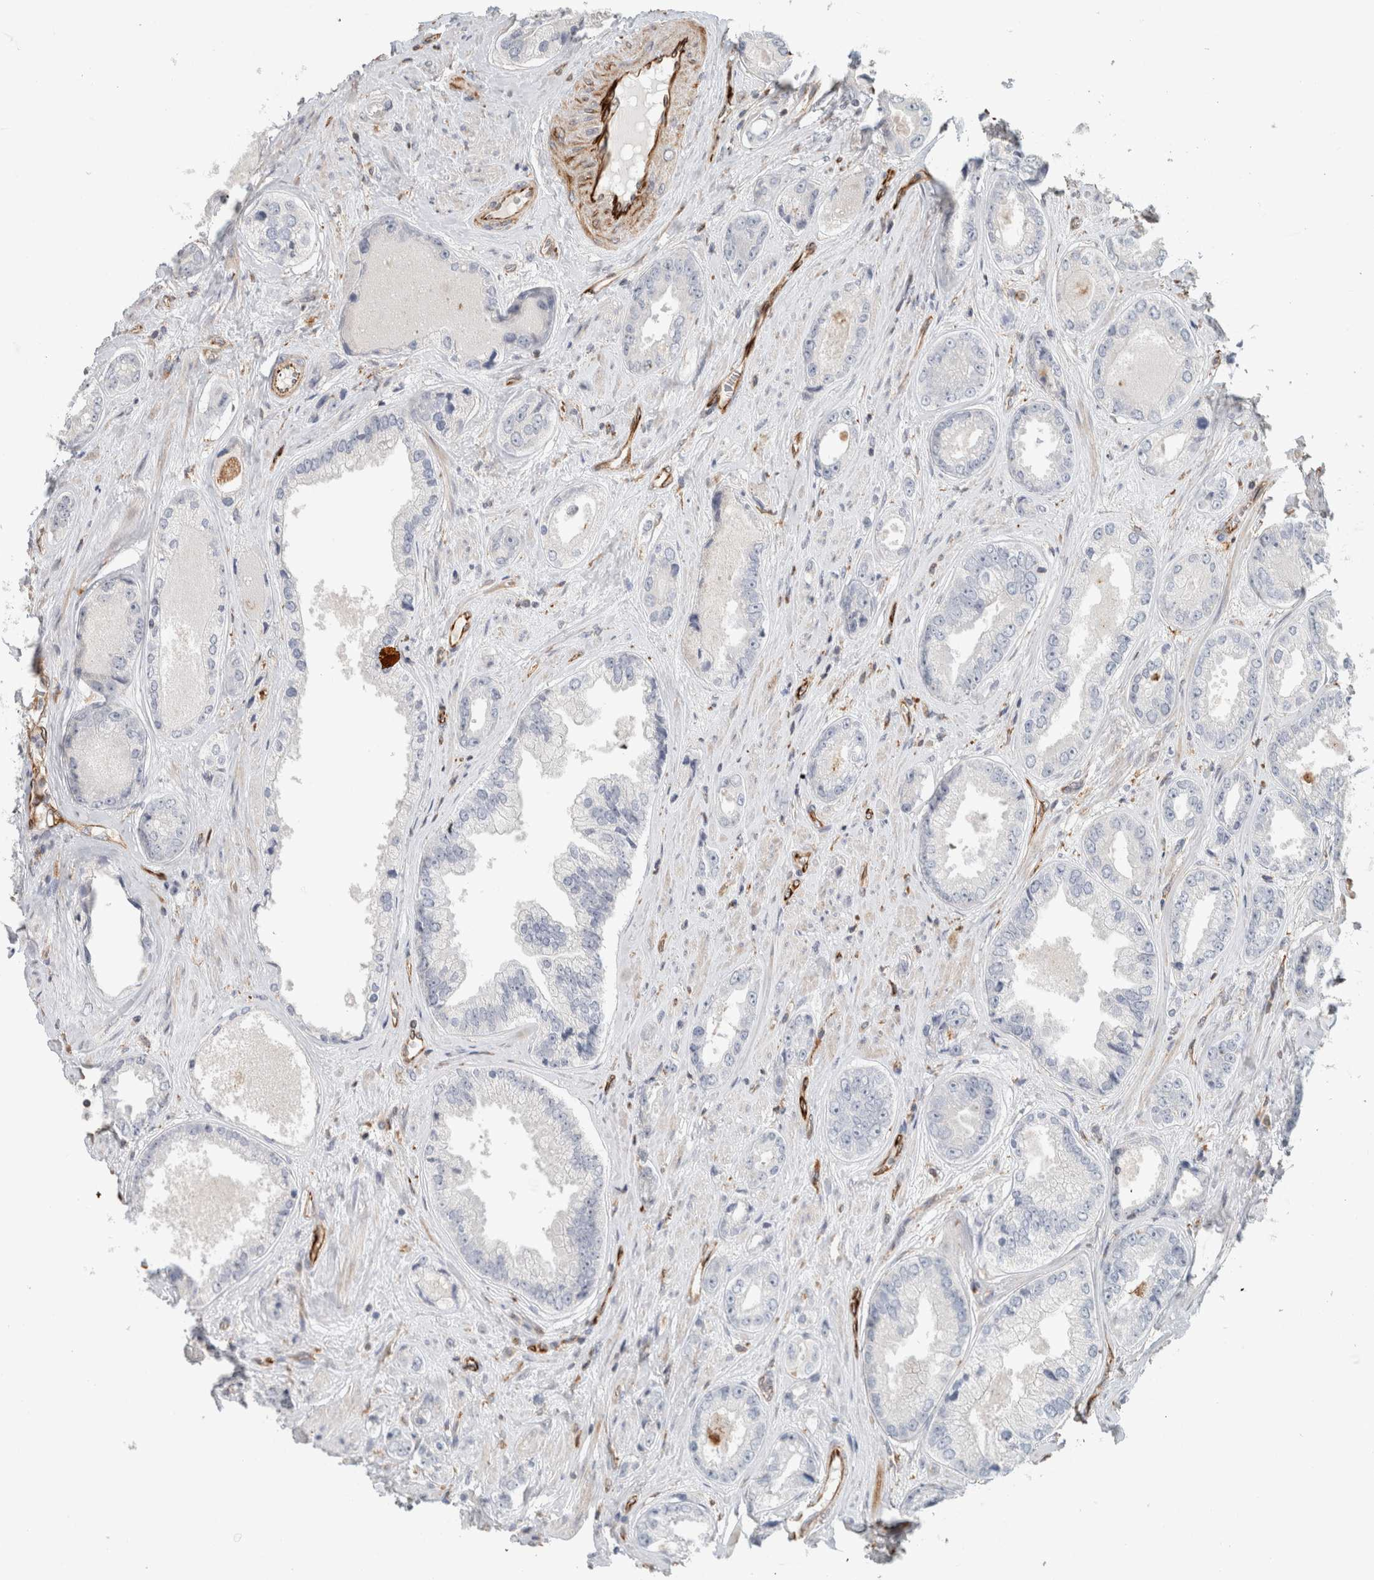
{"staining": {"intensity": "negative", "quantity": "none", "location": "none"}, "tissue": "prostate cancer", "cell_type": "Tumor cells", "image_type": "cancer", "snomed": [{"axis": "morphology", "description": "Adenocarcinoma, High grade"}, {"axis": "topography", "description": "Prostate"}], "caption": "IHC image of neoplastic tissue: prostate cancer (adenocarcinoma (high-grade)) stained with DAB (3,3'-diaminobenzidine) reveals no significant protein expression in tumor cells.", "gene": "LY86", "patient": {"sex": "male", "age": 61}}